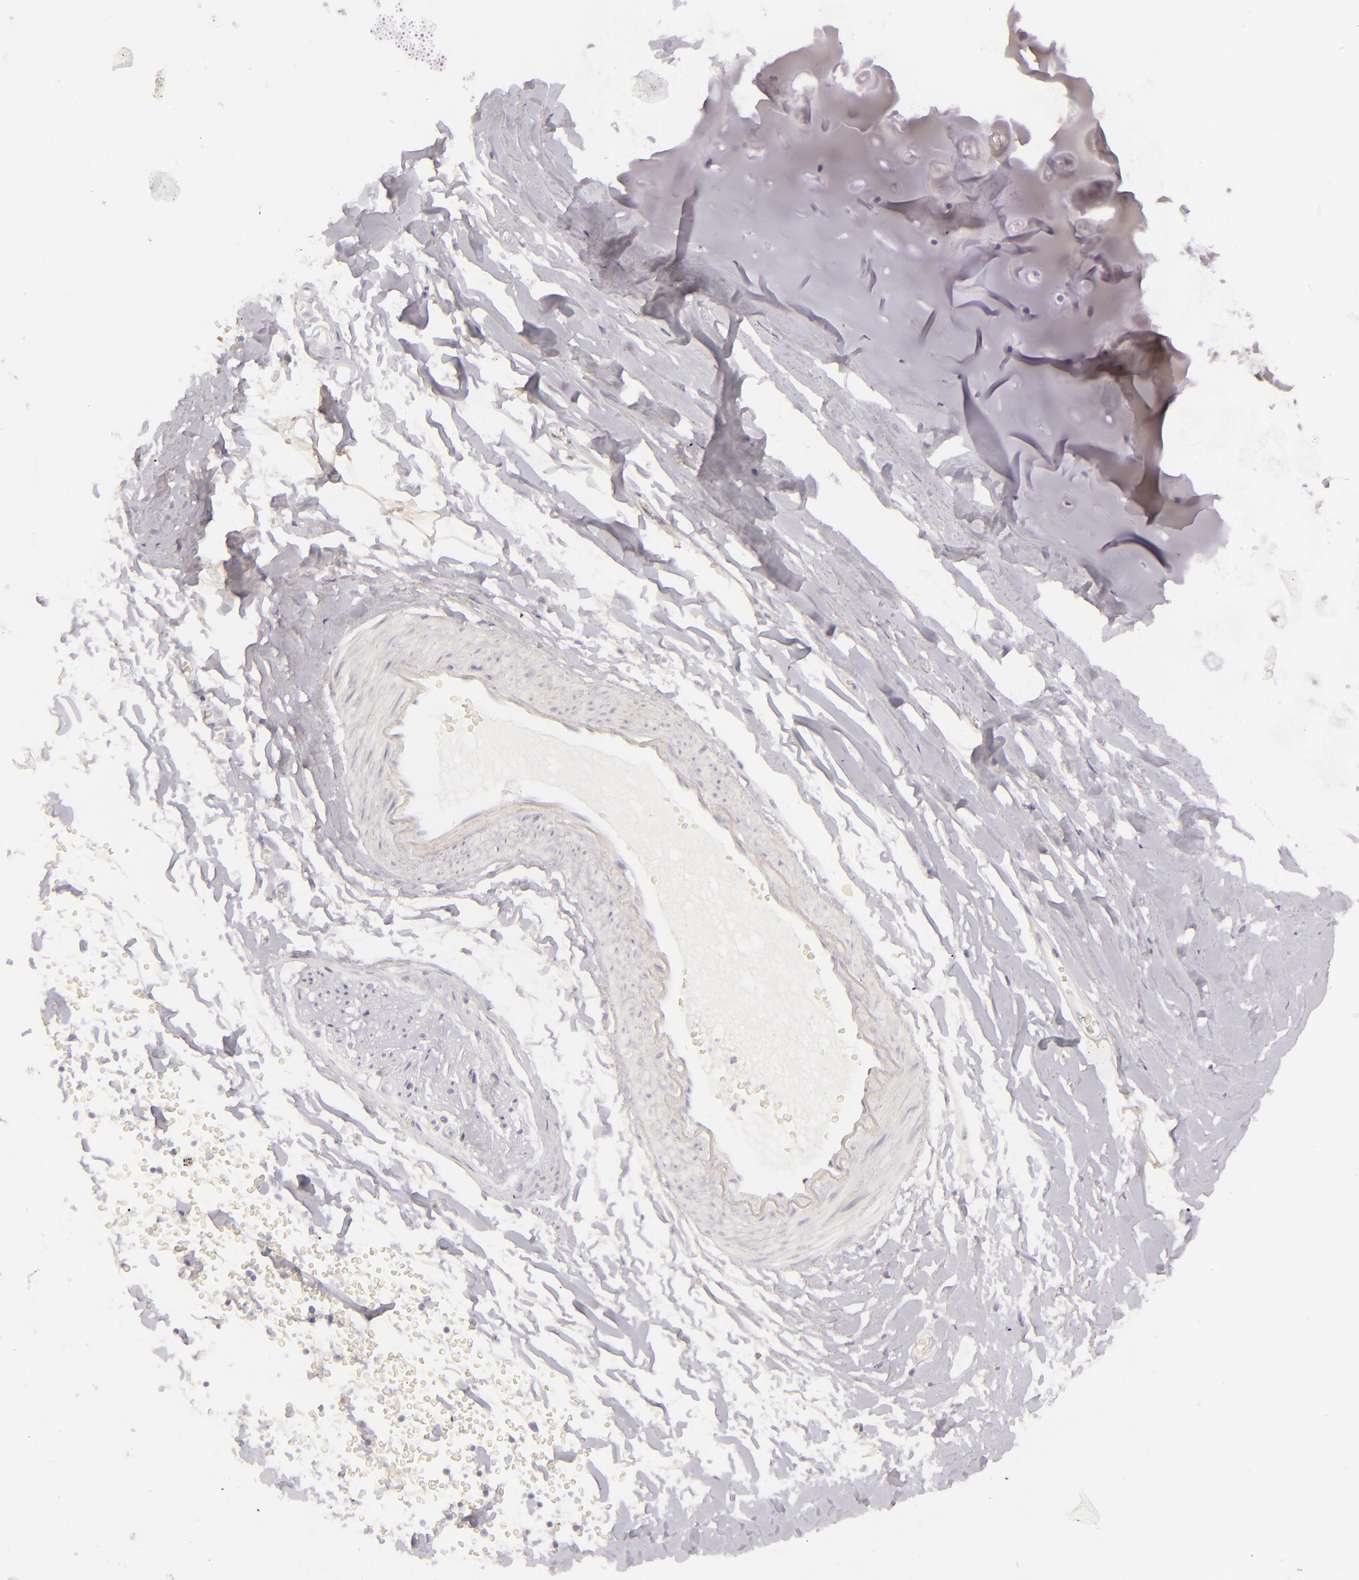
{"staining": {"intensity": "negative", "quantity": "none", "location": "none"}, "tissue": "adipose tissue", "cell_type": "Adipocytes", "image_type": "normal", "snomed": [{"axis": "morphology", "description": "Normal tissue, NOS"}, {"axis": "topography", "description": "Bronchus"}, {"axis": "topography", "description": "Lung"}], "caption": "DAB immunohistochemical staining of benign adipose tissue demonstrates no significant expression in adipocytes. (DAB IHC visualized using brightfield microscopy, high magnification).", "gene": "CDX2", "patient": {"sex": "female", "age": 56}}